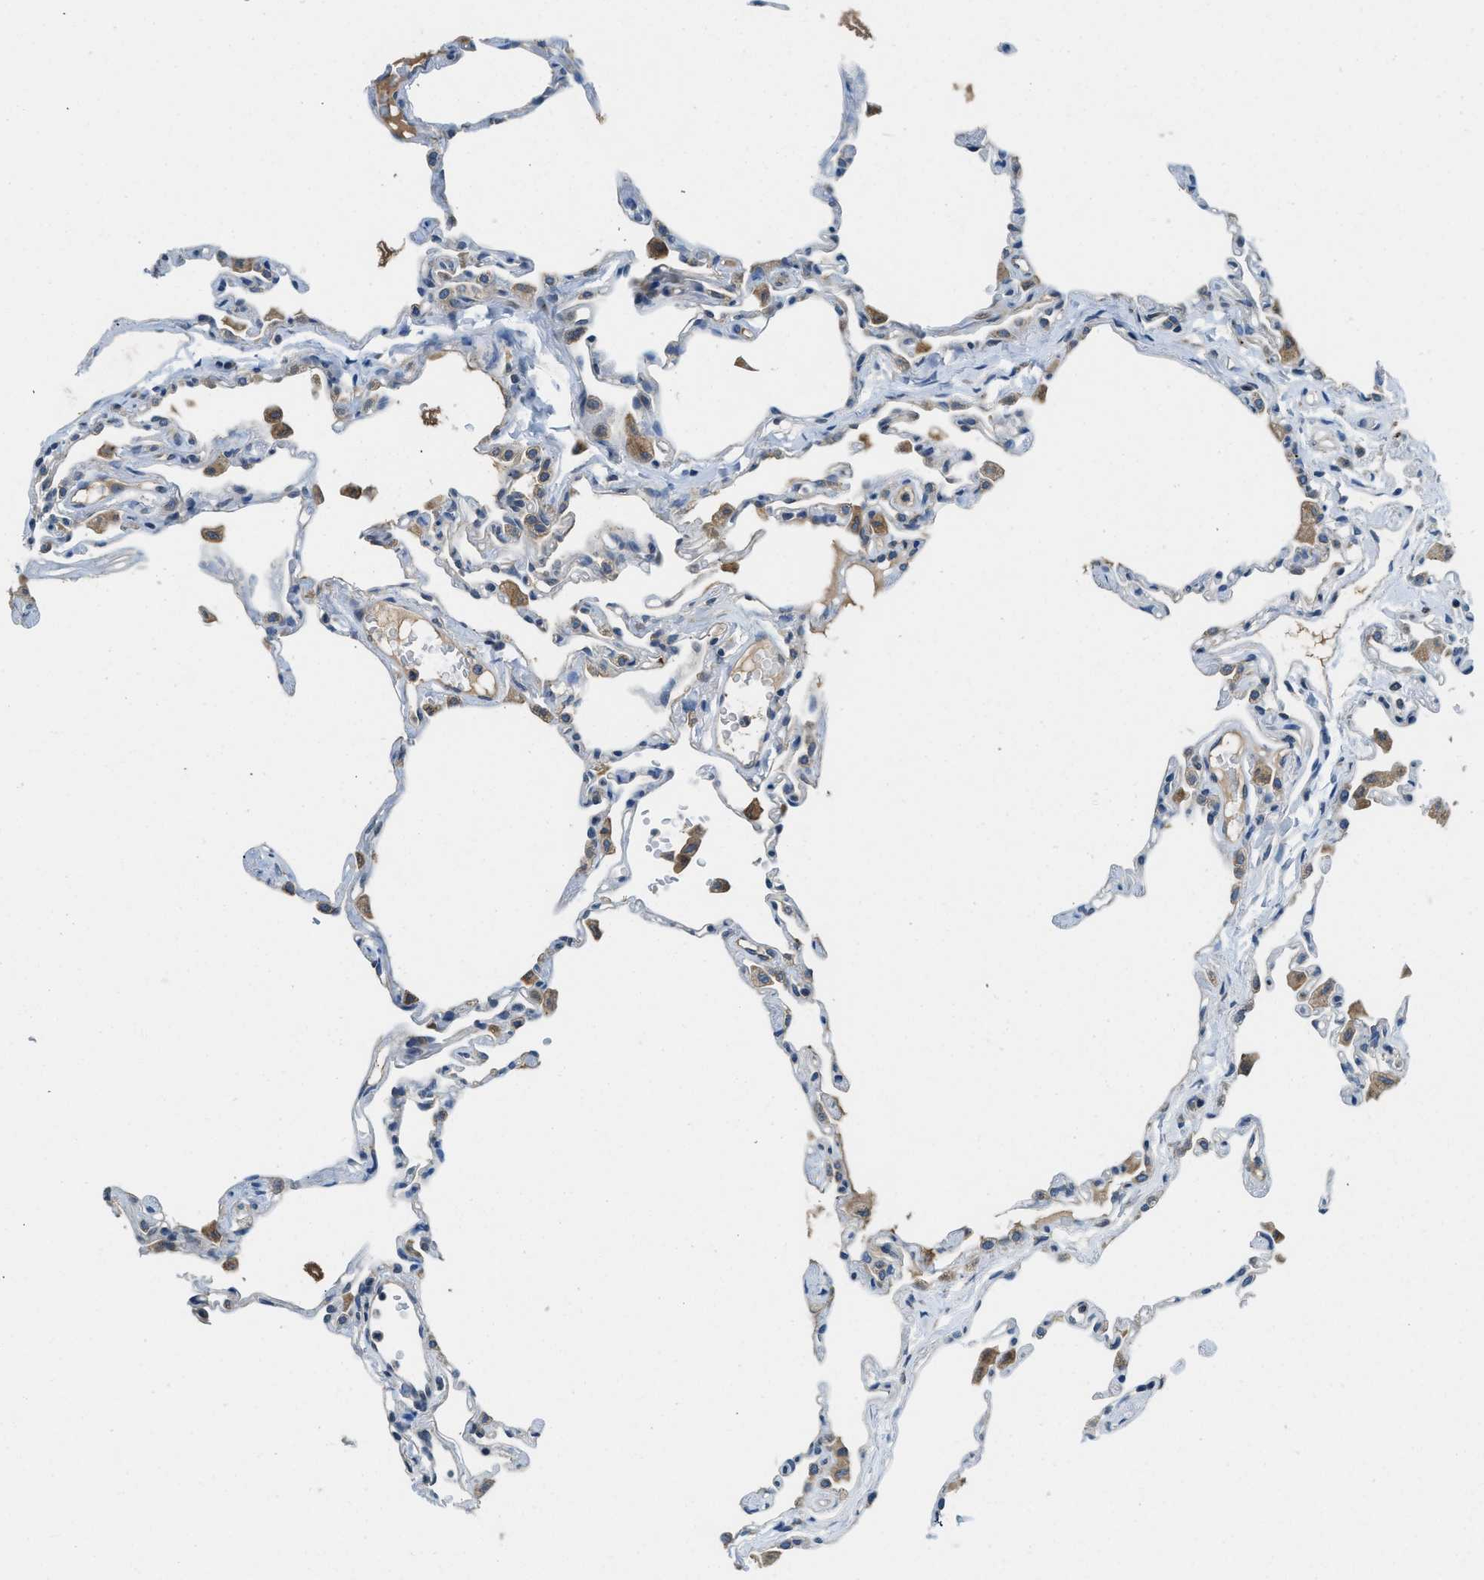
{"staining": {"intensity": "negative", "quantity": "none", "location": "none"}, "tissue": "lung", "cell_type": "Alveolar cells", "image_type": "normal", "snomed": [{"axis": "morphology", "description": "Normal tissue, NOS"}, {"axis": "topography", "description": "Lung"}], "caption": "Immunohistochemistry photomicrograph of benign lung: lung stained with DAB reveals no significant protein positivity in alveolar cells.", "gene": "BCAP31", "patient": {"sex": "female", "age": 49}}